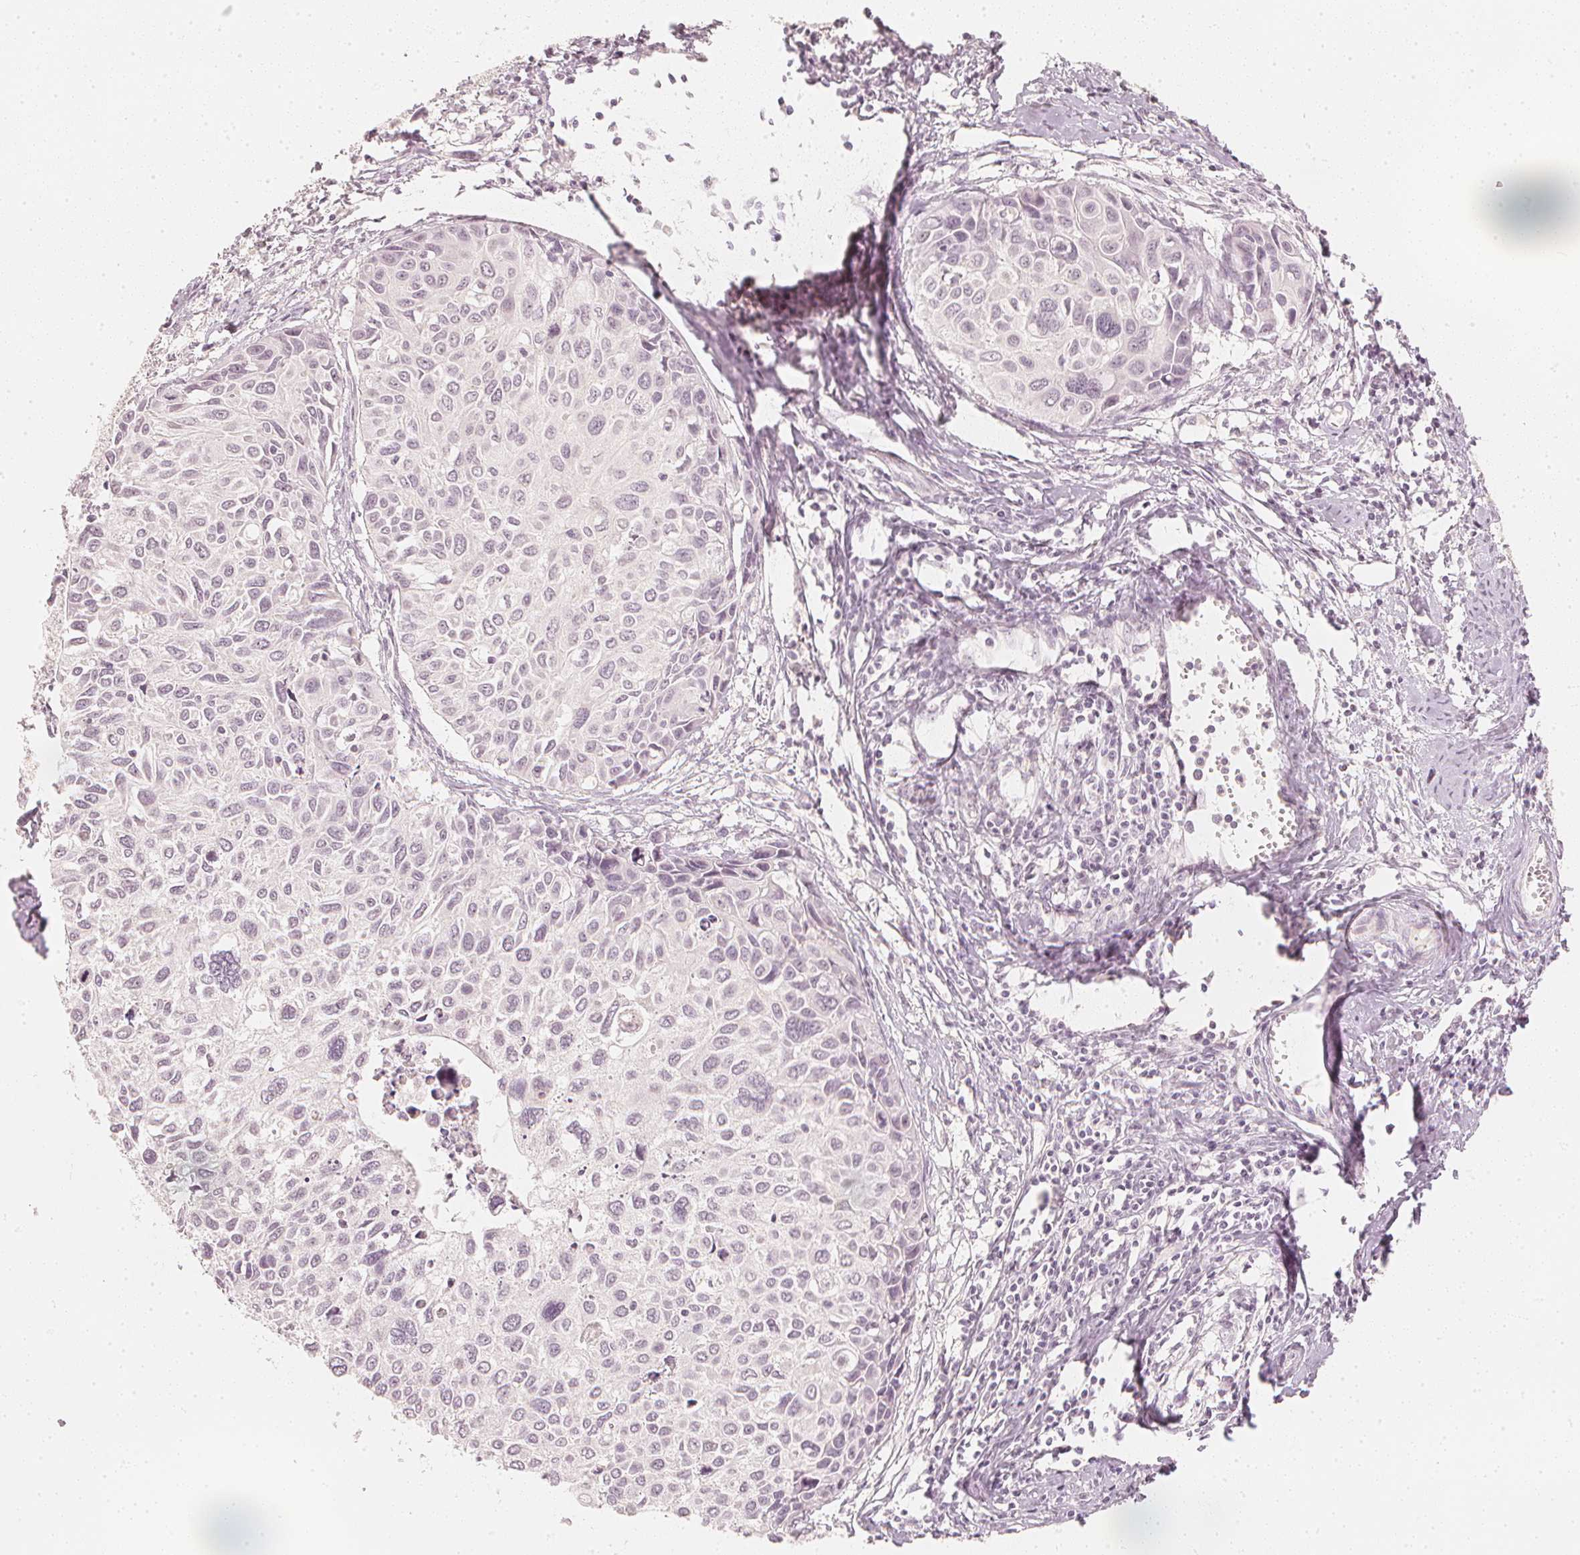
{"staining": {"intensity": "negative", "quantity": "none", "location": "none"}, "tissue": "cervical cancer", "cell_type": "Tumor cells", "image_type": "cancer", "snomed": [{"axis": "morphology", "description": "Squamous cell carcinoma, NOS"}, {"axis": "topography", "description": "Cervix"}], "caption": "Protein analysis of cervical squamous cell carcinoma reveals no significant positivity in tumor cells.", "gene": "CALB1", "patient": {"sex": "female", "age": 50}}